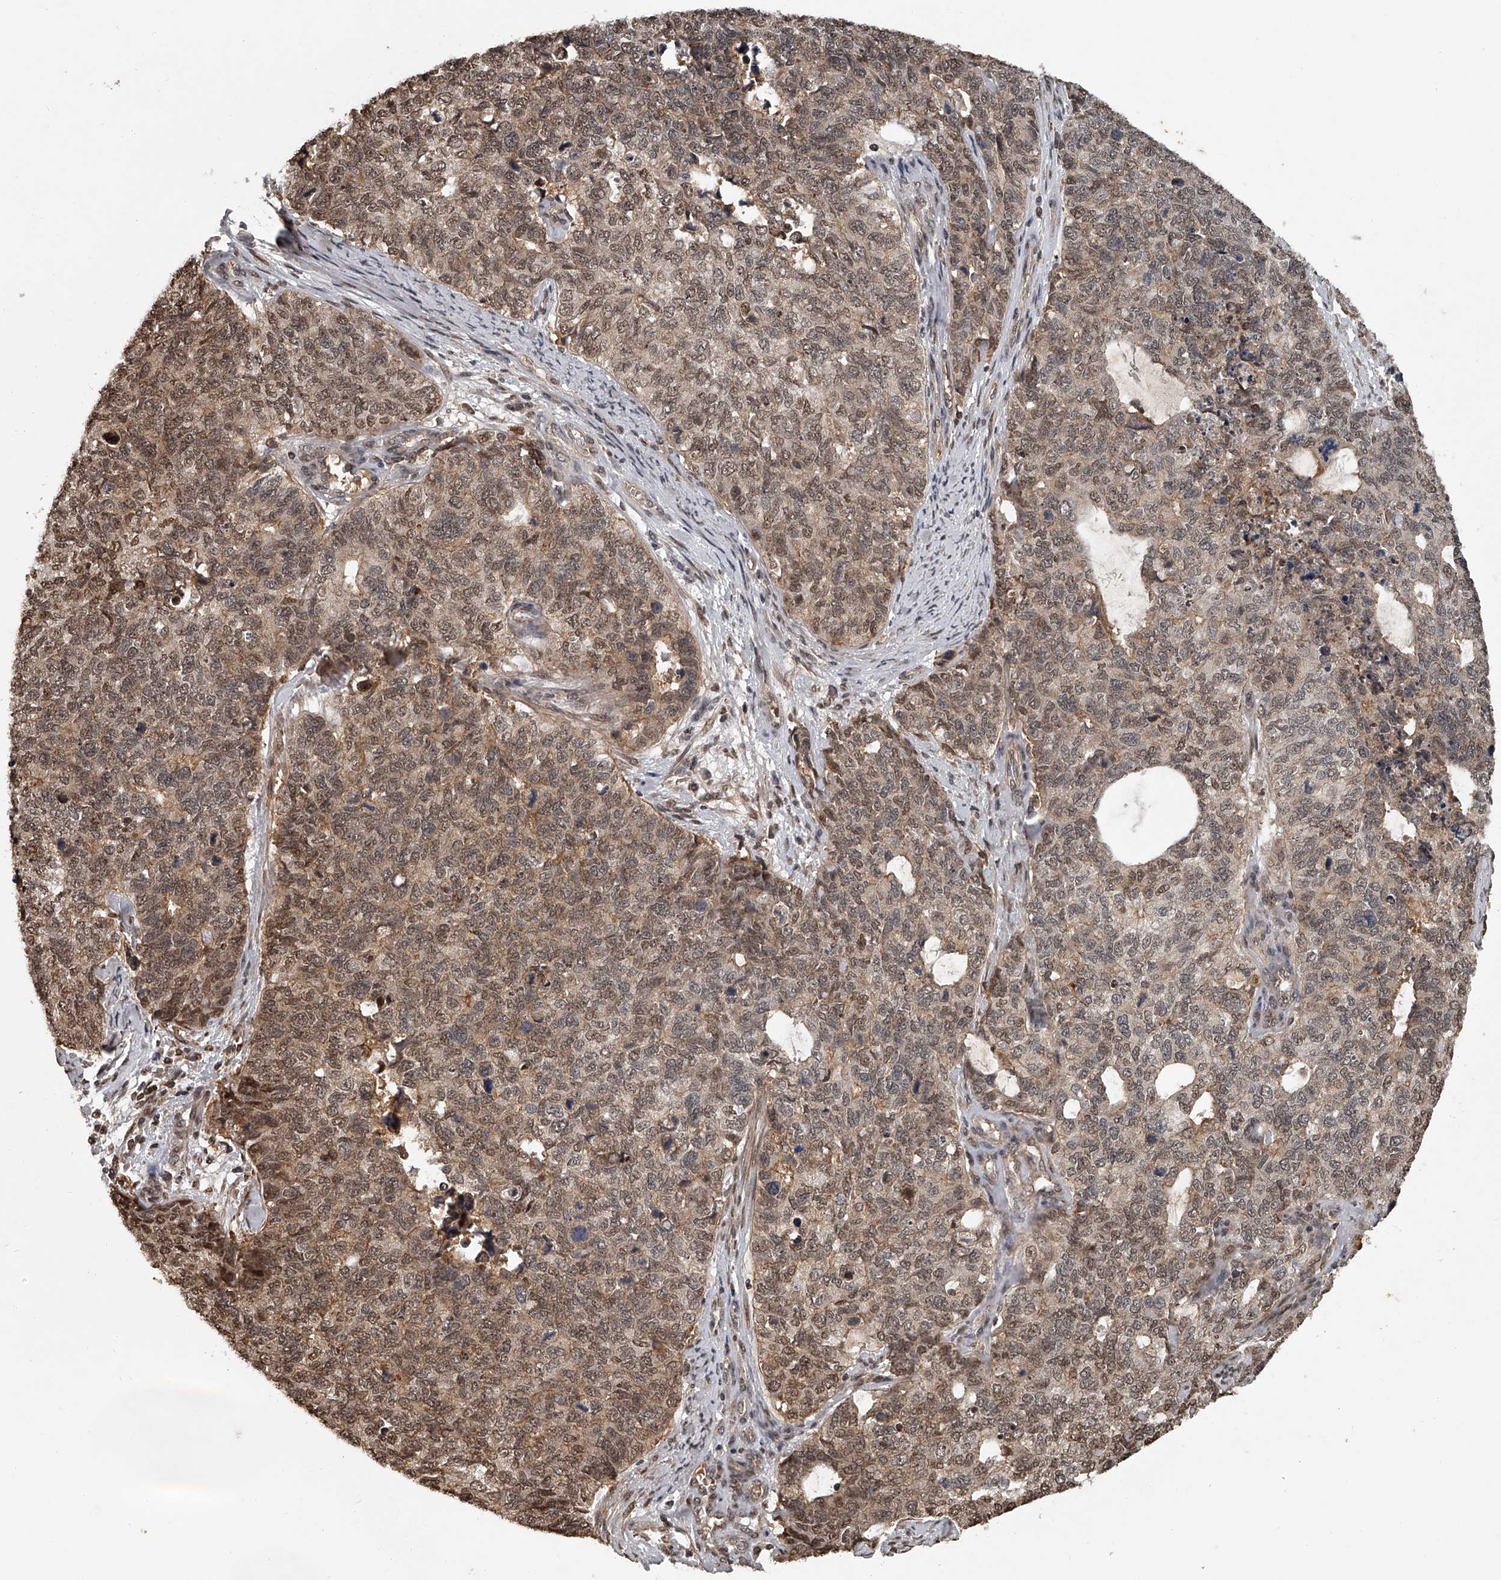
{"staining": {"intensity": "moderate", "quantity": ">75%", "location": "cytoplasmic/membranous,nuclear"}, "tissue": "cervical cancer", "cell_type": "Tumor cells", "image_type": "cancer", "snomed": [{"axis": "morphology", "description": "Squamous cell carcinoma, NOS"}, {"axis": "topography", "description": "Cervix"}], "caption": "IHC (DAB) staining of cervical squamous cell carcinoma reveals moderate cytoplasmic/membranous and nuclear protein expression in about >75% of tumor cells. (IHC, brightfield microscopy, high magnification).", "gene": "PLEKHG1", "patient": {"sex": "female", "age": 63}}